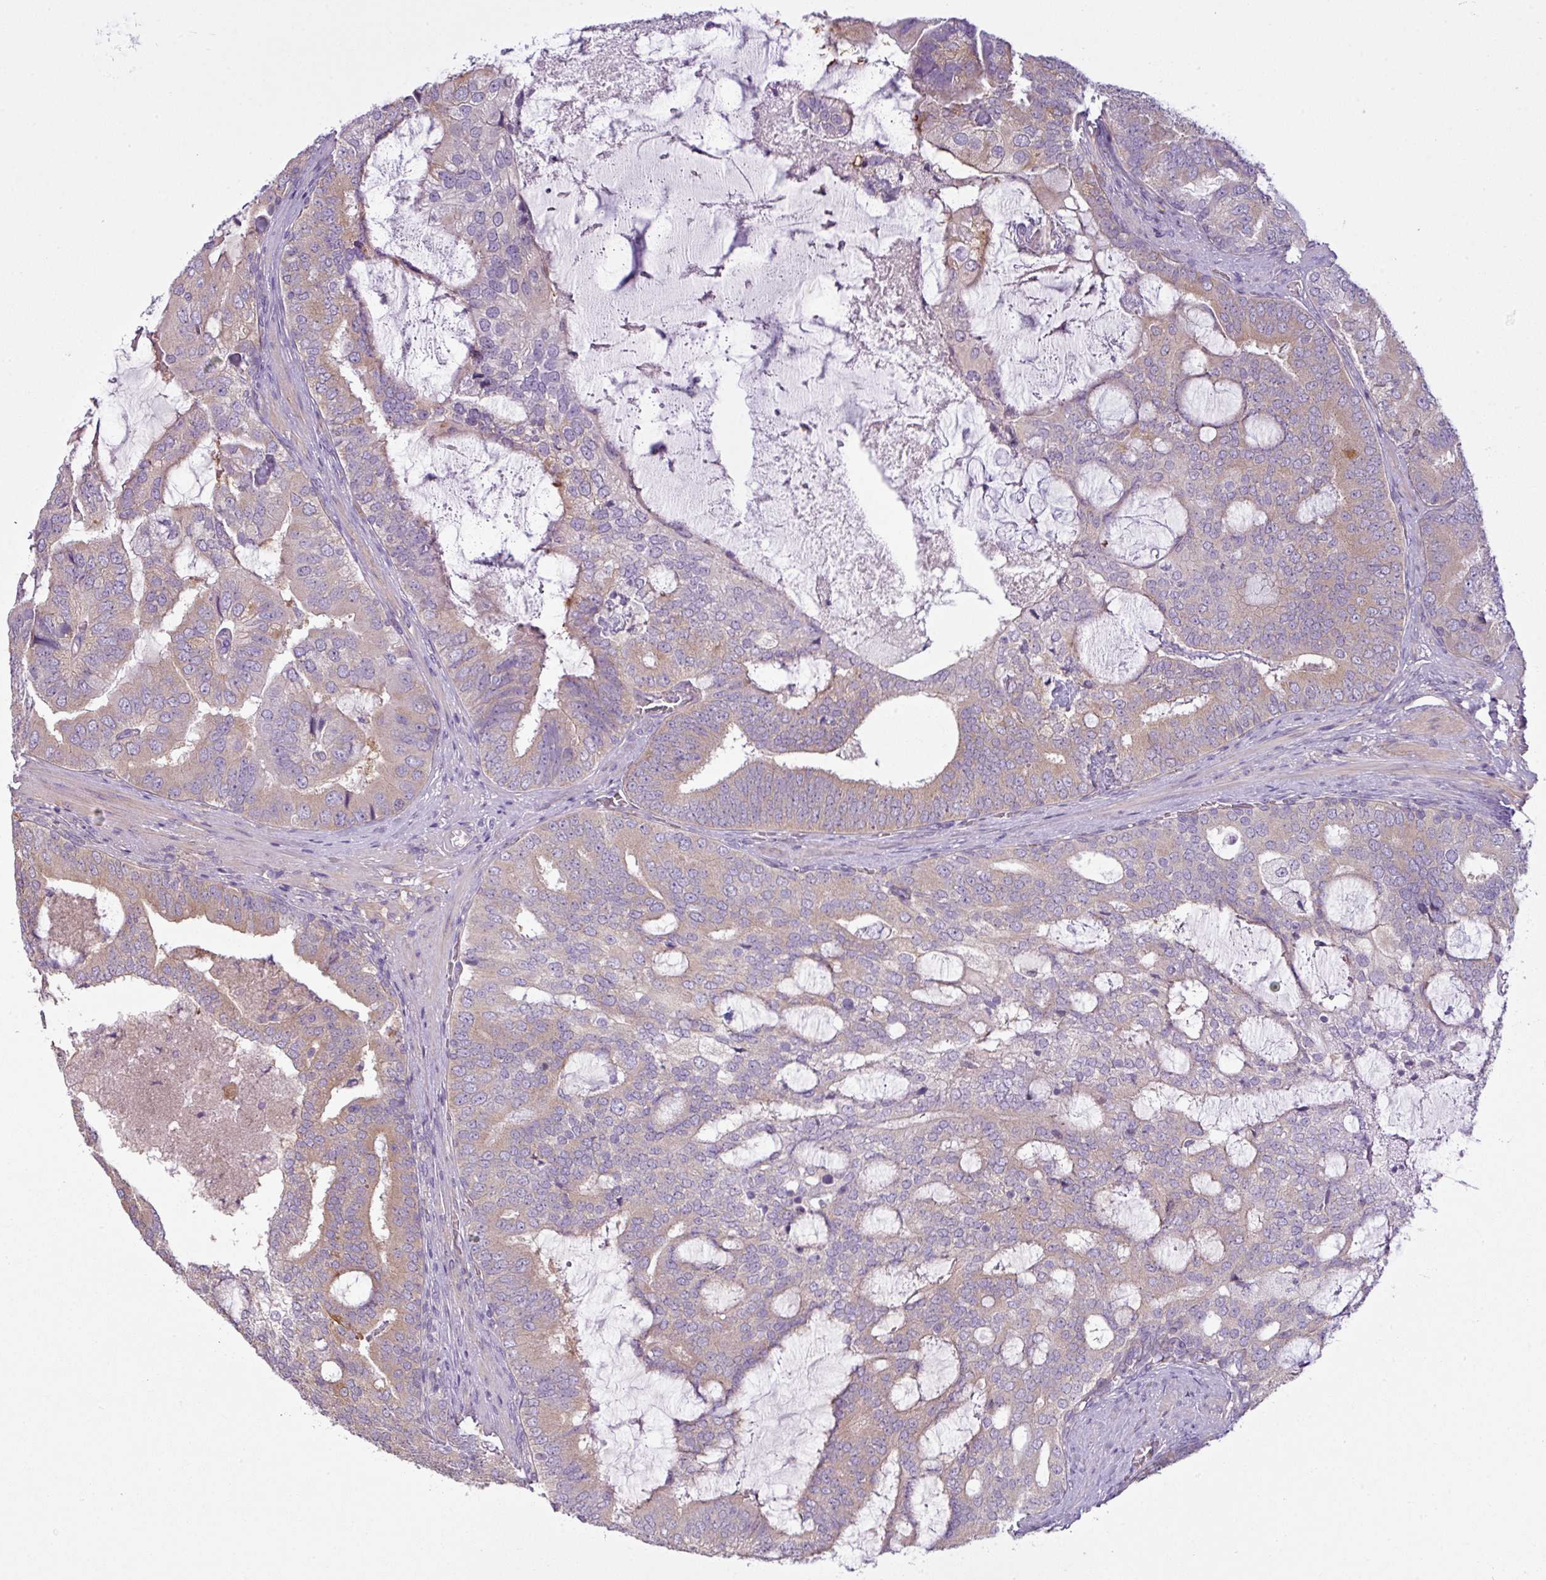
{"staining": {"intensity": "weak", "quantity": "25%-75%", "location": "cytoplasmic/membranous"}, "tissue": "prostate cancer", "cell_type": "Tumor cells", "image_type": "cancer", "snomed": [{"axis": "morphology", "description": "Adenocarcinoma, High grade"}, {"axis": "topography", "description": "Prostate"}], "caption": "Immunohistochemistry (IHC) photomicrograph of human prostate cancer stained for a protein (brown), which demonstrates low levels of weak cytoplasmic/membranous expression in about 25%-75% of tumor cells.", "gene": "CAMK2B", "patient": {"sex": "male", "age": 55}}